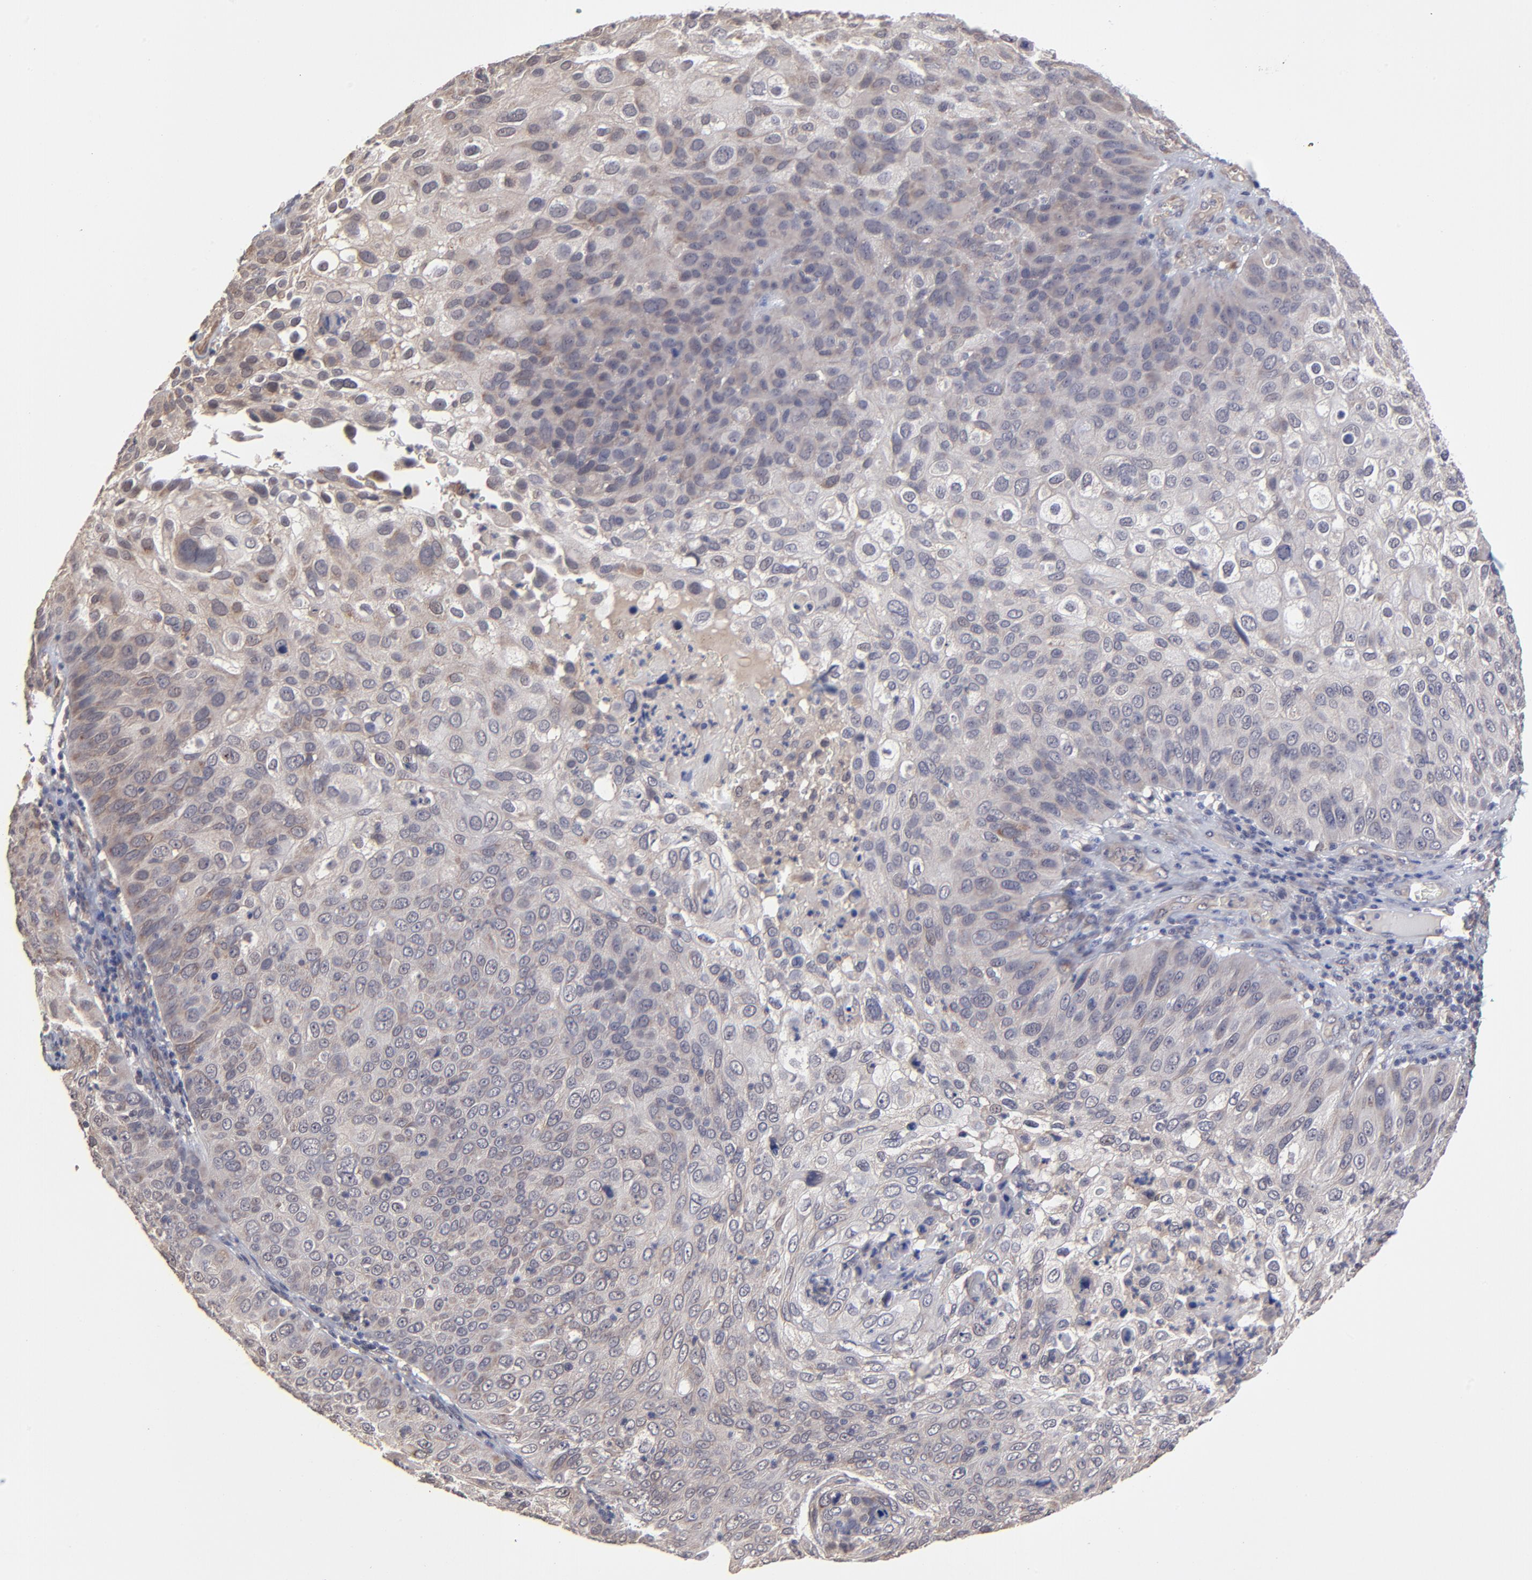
{"staining": {"intensity": "weak", "quantity": "<25%", "location": "cytoplasmic/membranous"}, "tissue": "skin cancer", "cell_type": "Tumor cells", "image_type": "cancer", "snomed": [{"axis": "morphology", "description": "Squamous cell carcinoma, NOS"}, {"axis": "topography", "description": "Skin"}], "caption": "Immunohistochemical staining of human skin squamous cell carcinoma reveals no significant staining in tumor cells.", "gene": "CHL1", "patient": {"sex": "male", "age": 87}}